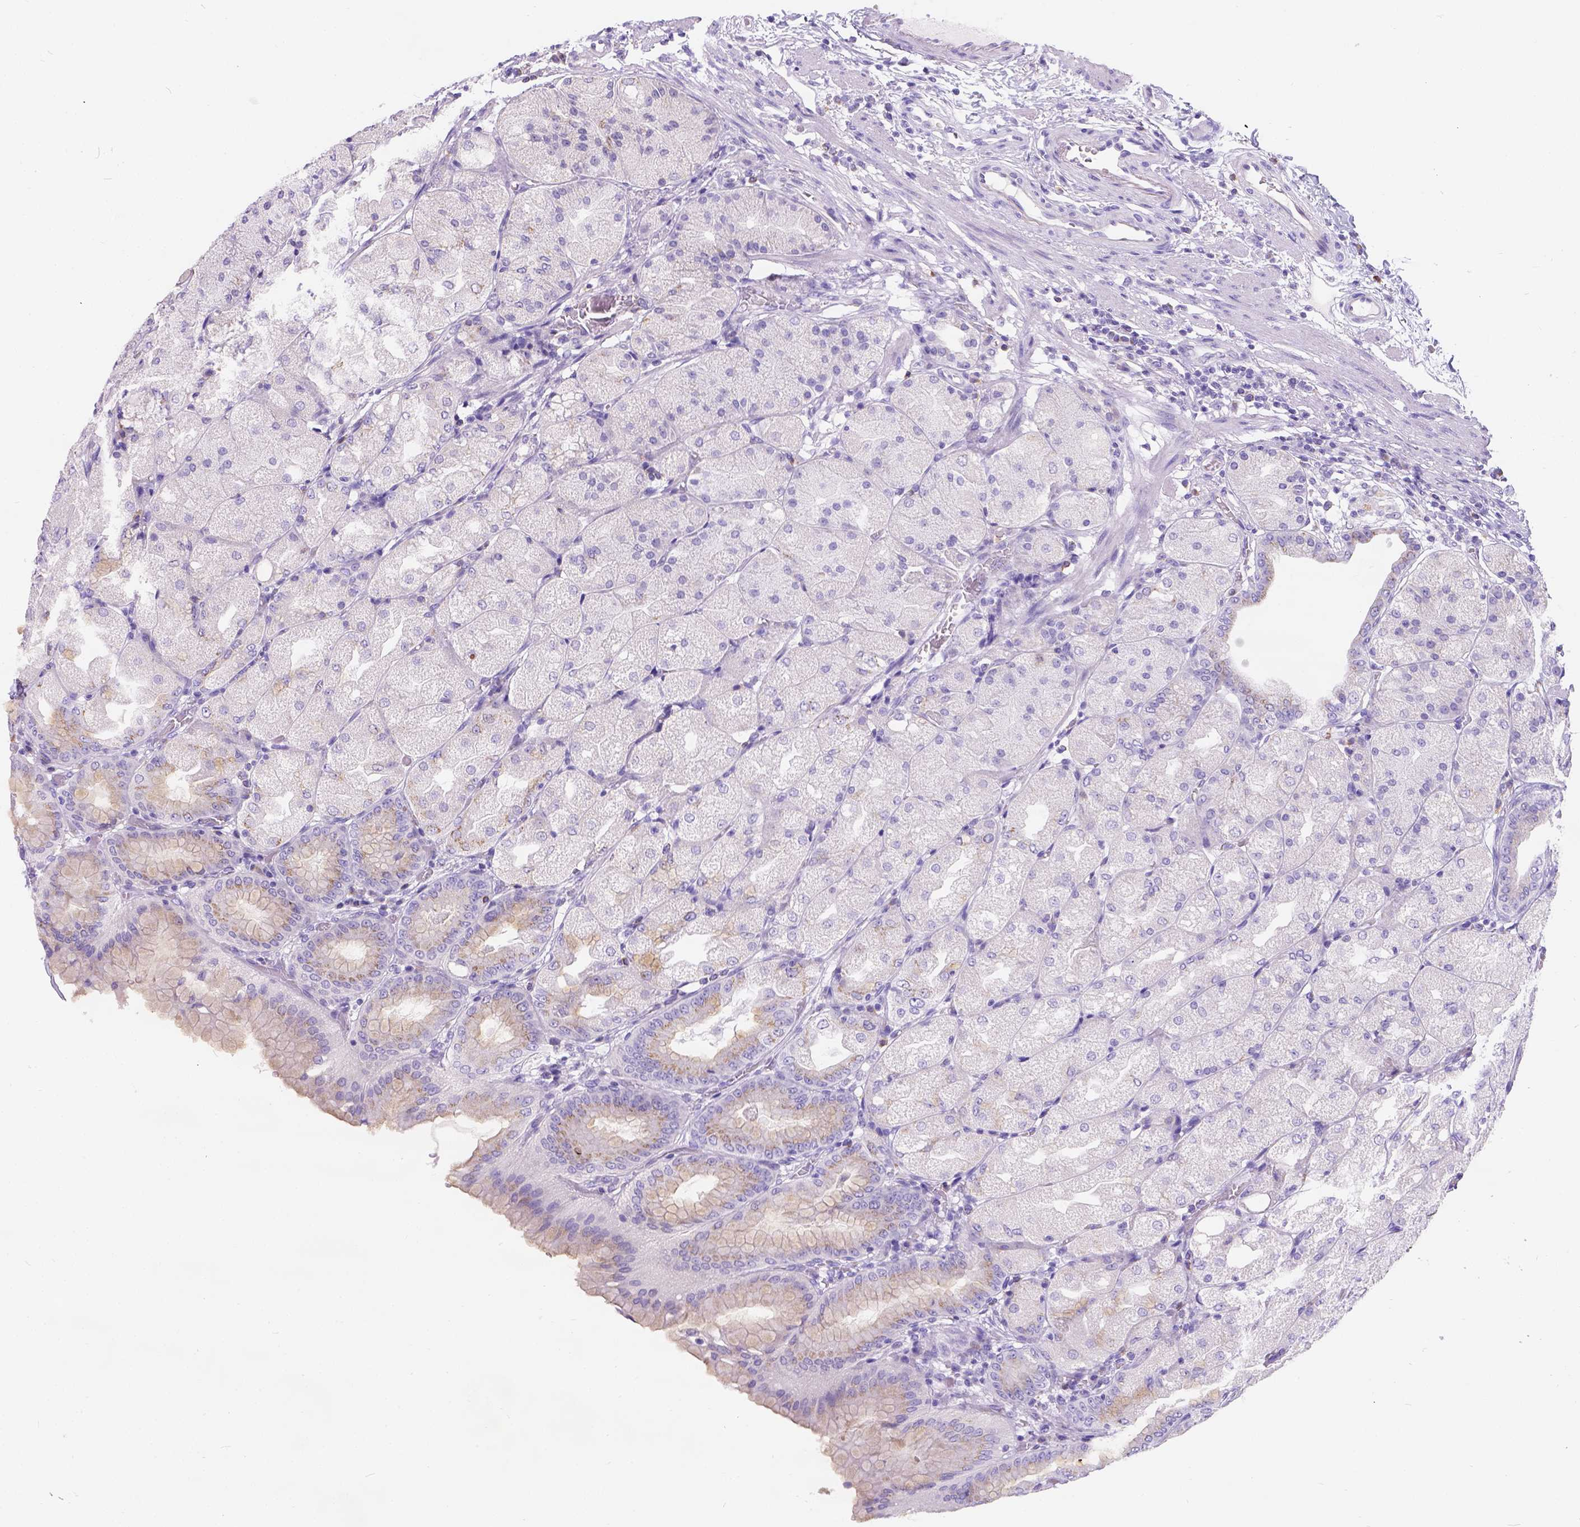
{"staining": {"intensity": "weak", "quantity": "25%-75%", "location": "cytoplasmic/membranous"}, "tissue": "stomach", "cell_type": "Glandular cells", "image_type": "normal", "snomed": [{"axis": "morphology", "description": "Normal tissue, NOS"}, {"axis": "topography", "description": "Stomach, upper"}, {"axis": "topography", "description": "Stomach"}, {"axis": "topography", "description": "Stomach, lower"}], "caption": "This histopathology image exhibits unremarkable stomach stained with IHC to label a protein in brown. The cytoplasmic/membranous of glandular cells show weak positivity for the protein. Nuclei are counter-stained blue.", "gene": "PHF7", "patient": {"sex": "male", "age": 62}}